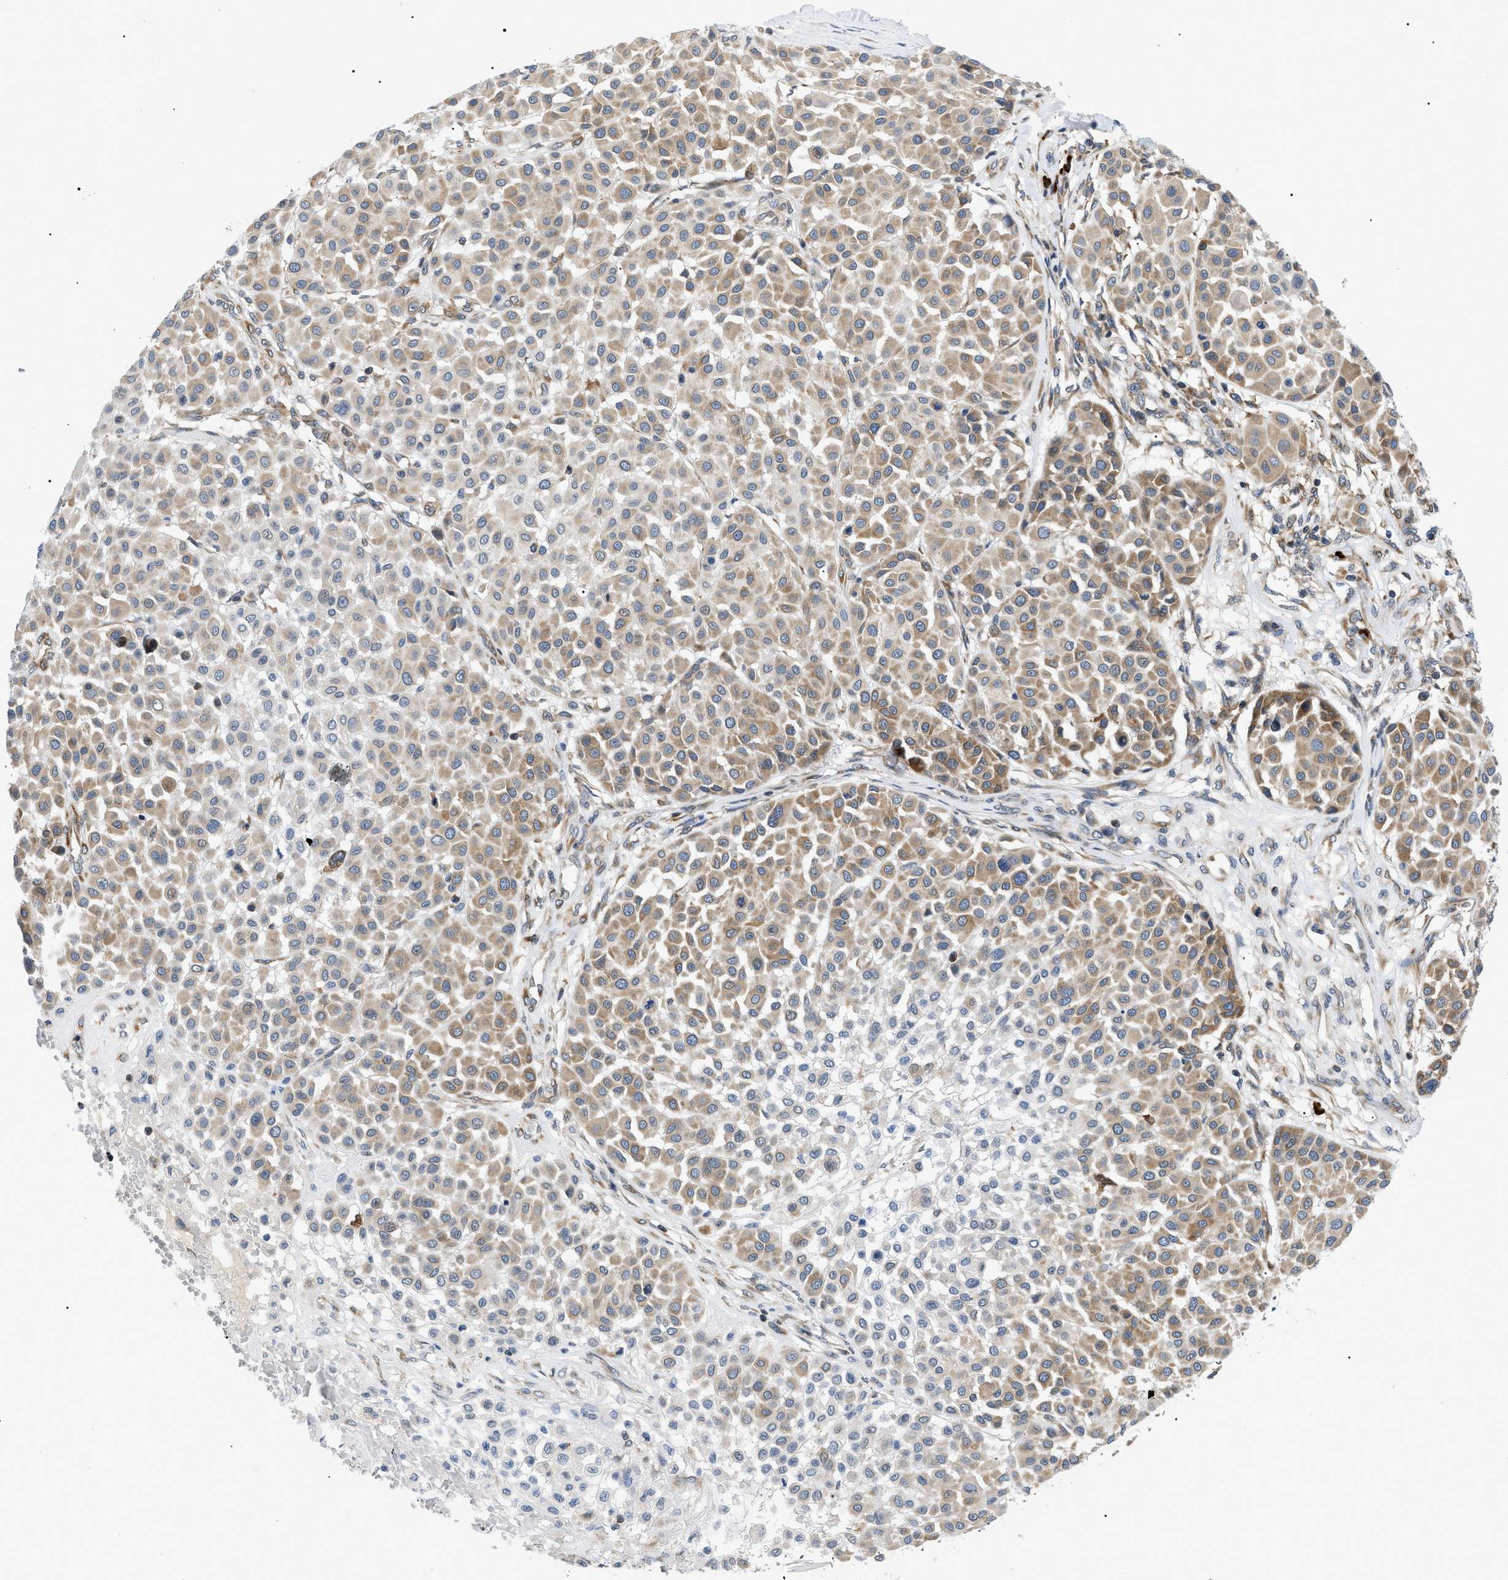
{"staining": {"intensity": "moderate", "quantity": "25%-75%", "location": "cytoplasmic/membranous"}, "tissue": "melanoma", "cell_type": "Tumor cells", "image_type": "cancer", "snomed": [{"axis": "morphology", "description": "Malignant melanoma, Metastatic site"}, {"axis": "topography", "description": "Soft tissue"}], "caption": "An IHC micrograph of tumor tissue is shown. Protein staining in brown highlights moderate cytoplasmic/membranous positivity in melanoma within tumor cells. The staining was performed using DAB (3,3'-diaminobenzidine) to visualize the protein expression in brown, while the nuclei were stained in blue with hematoxylin (Magnification: 20x).", "gene": "DERL1", "patient": {"sex": "male", "age": 41}}